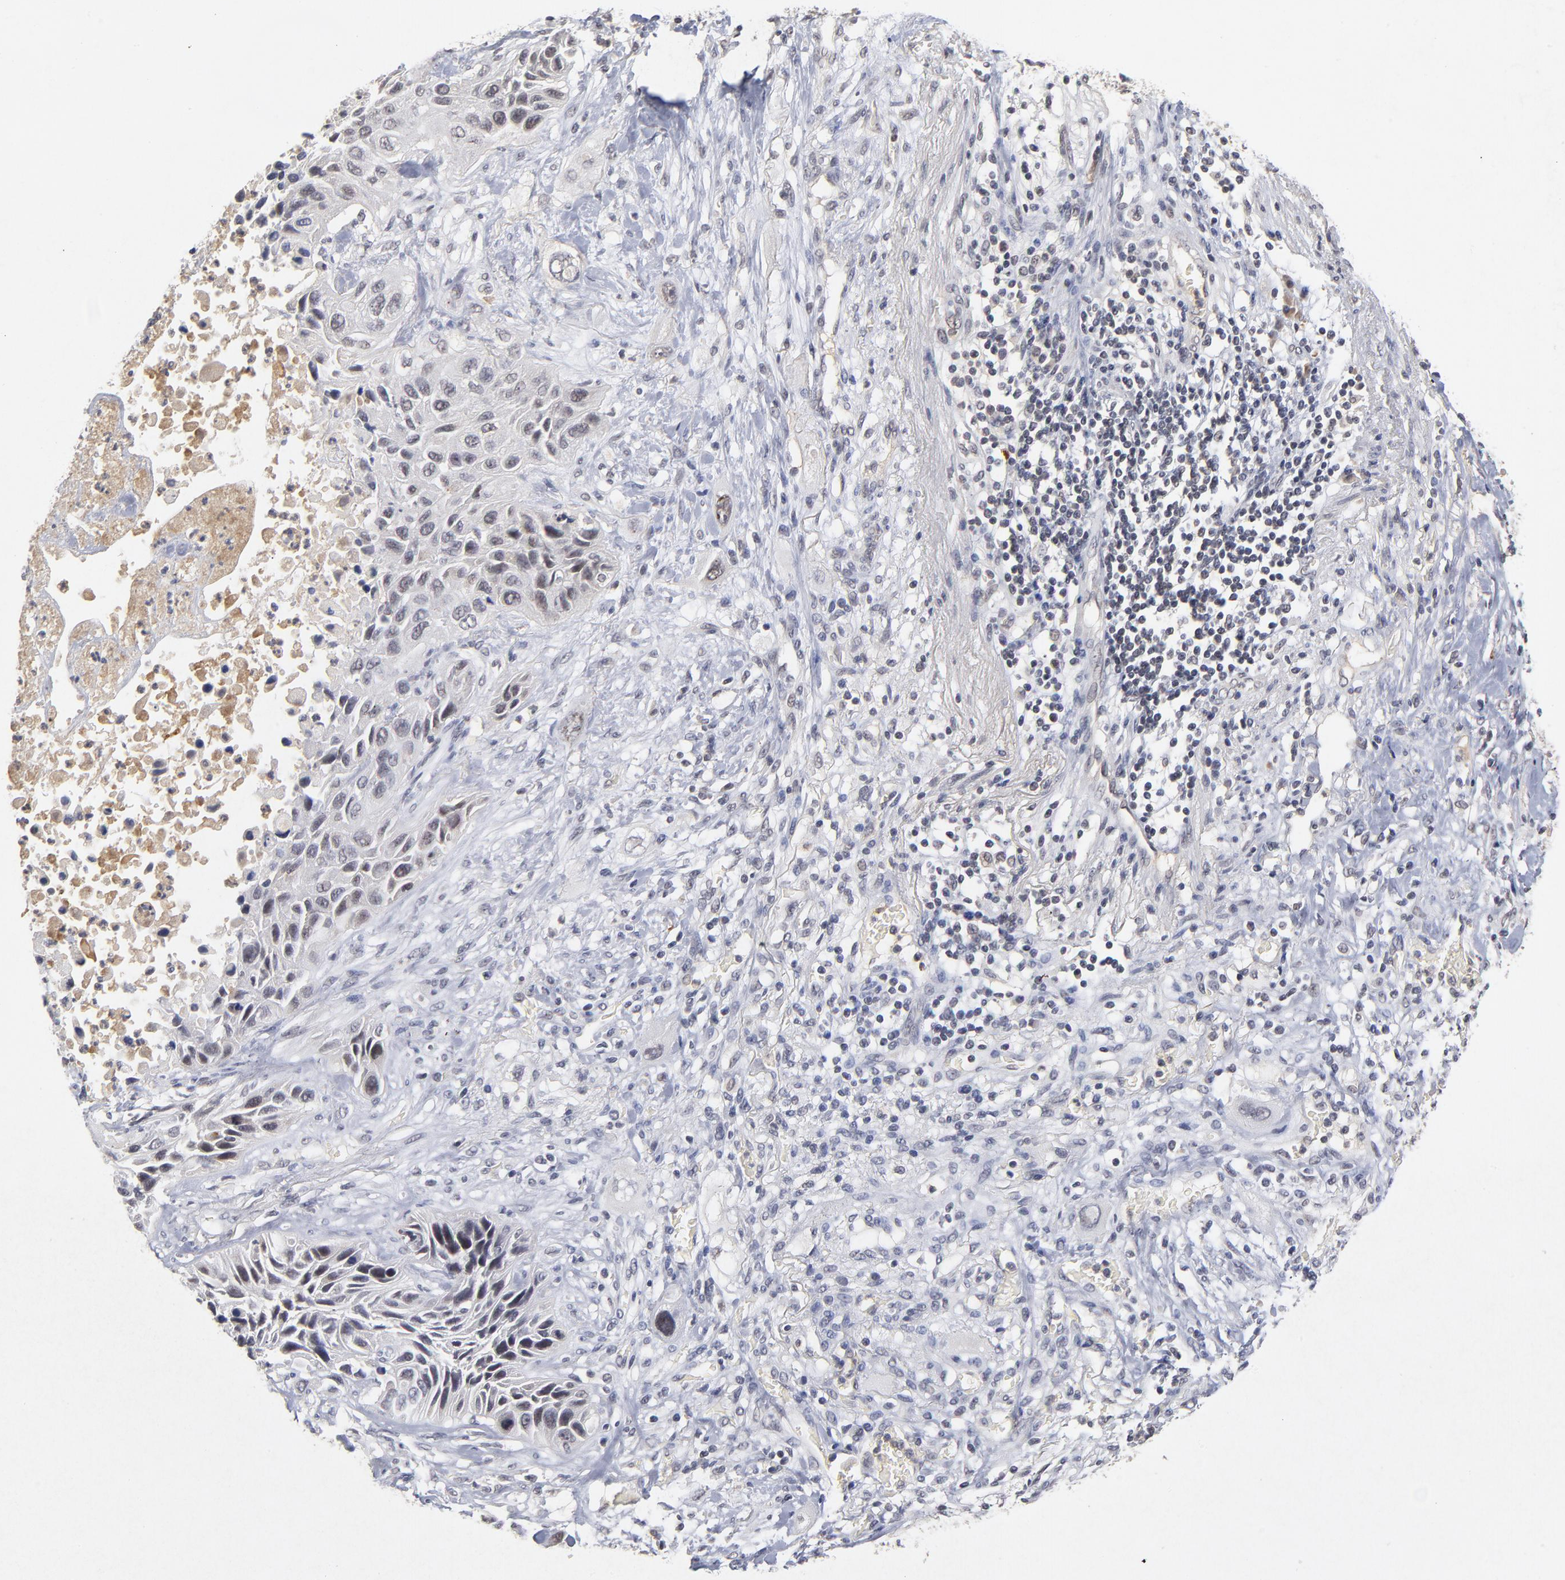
{"staining": {"intensity": "weak", "quantity": "<25%", "location": "nuclear"}, "tissue": "lung cancer", "cell_type": "Tumor cells", "image_type": "cancer", "snomed": [{"axis": "morphology", "description": "Squamous cell carcinoma, NOS"}, {"axis": "topography", "description": "Lung"}], "caption": "The immunohistochemistry (IHC) histopathology image has no significant positivity in tumor cells of lung cancer (squamous cell carcinoma) tissue. (Brightfield microscopy of DAB immunohistochemistry at high magnification).", "gene": "WSB1", "patient": {"sex": "female", "age": 76}}